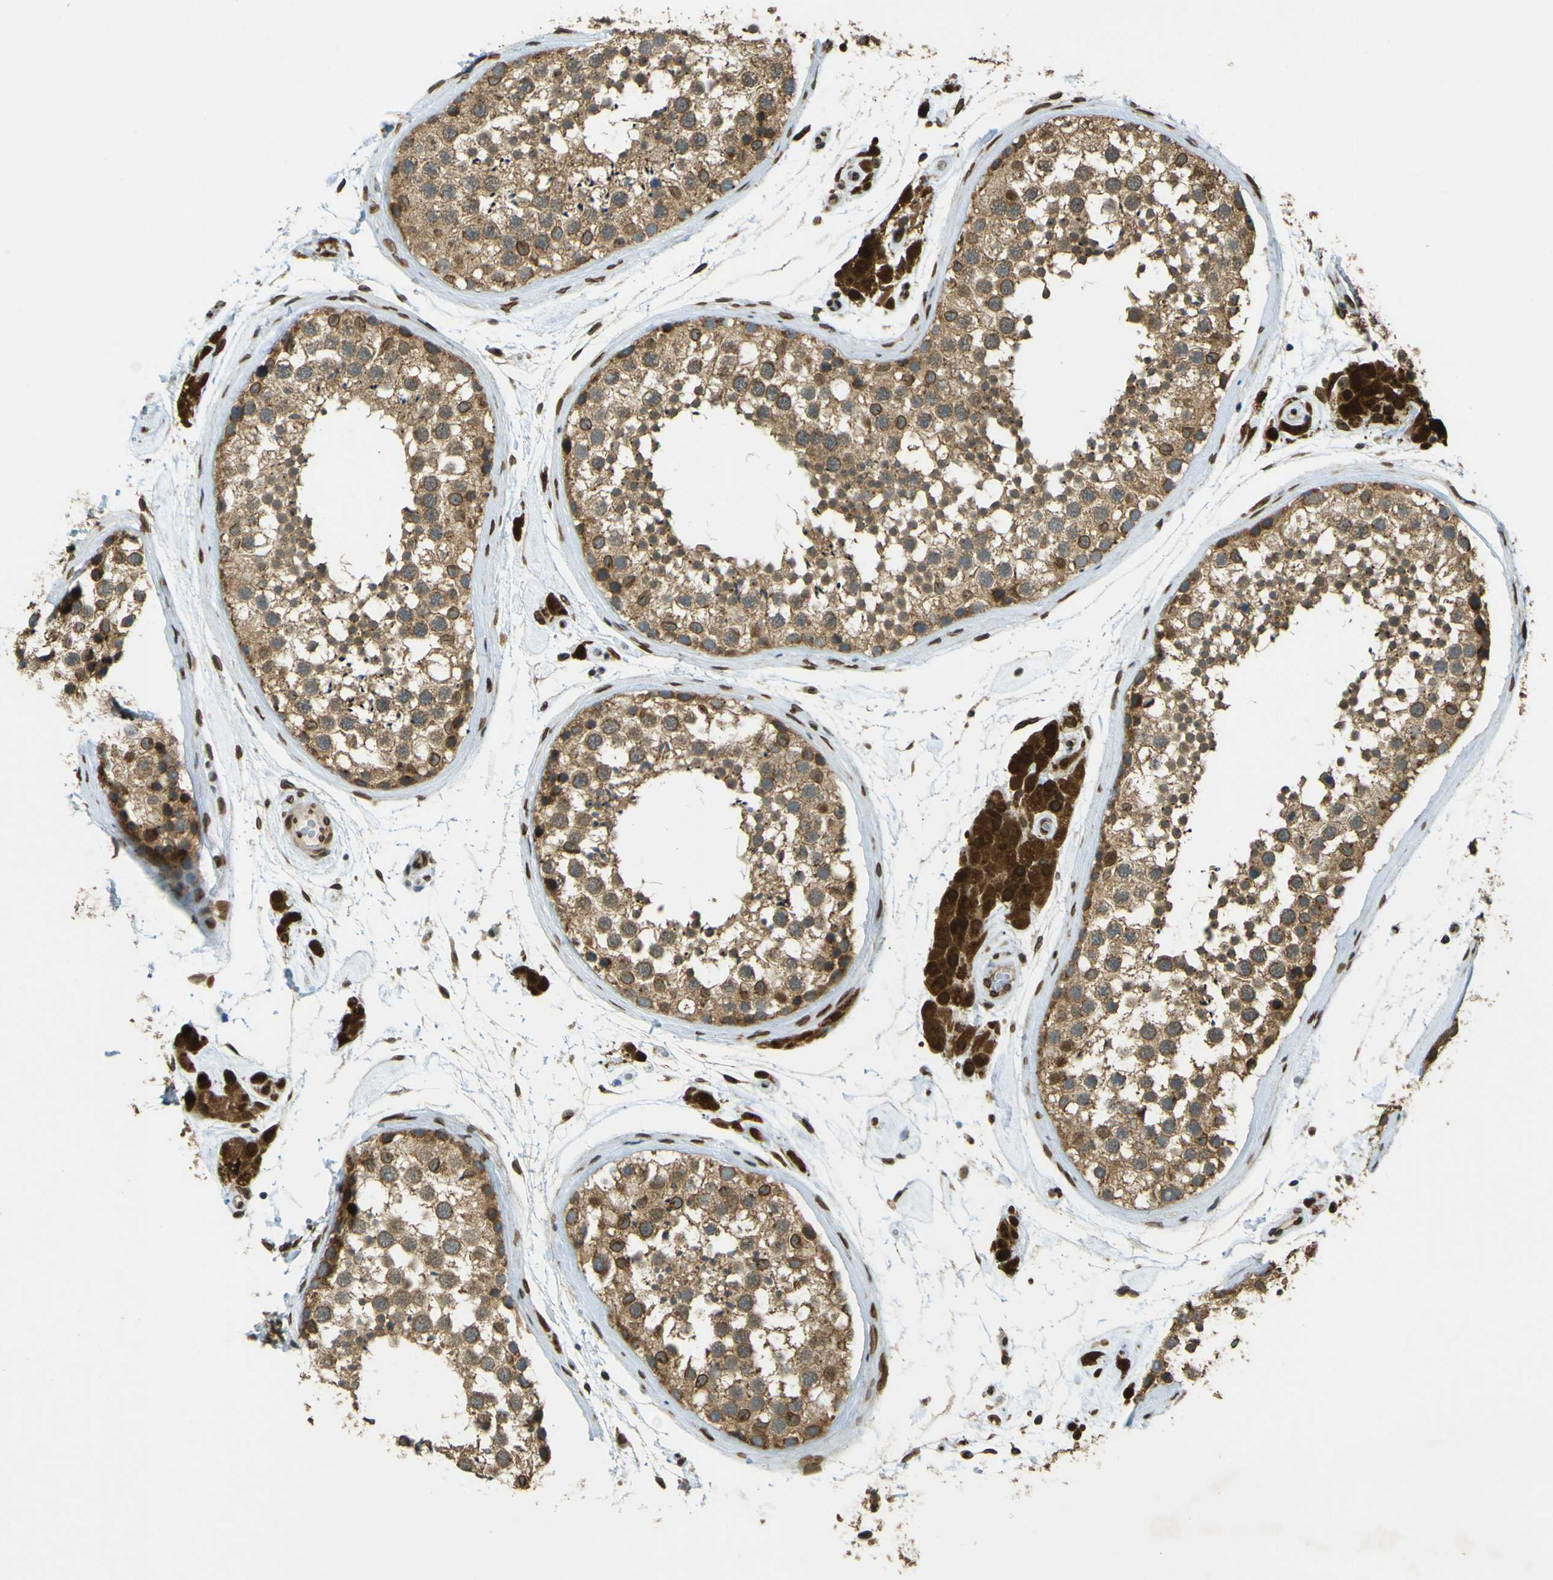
{"staining": {"intensity": "moderate", "quantity": ">75%", "location": "cytoplasmic/membranous"}, "tissue": "testis", "cell_type": "Cells in seminiferous ducts", "image_type": "normal", "snomed": [{"axis": "morphology", "description": "Normal tissue, NOS"}, {"axis": "topography", "description": "Testis"}], "caption": "This histopathology image exhibits benign testis stained with immunohistochemistry (IHC) to label a protein in brown. The cytoplasmic/membranous of cells in seminiferous ducts show moderate positivity for the protein. Nuclei are counter-stained blue.", "gene": "GALNT1", "patient": {"sex": "male", "age": 46}}